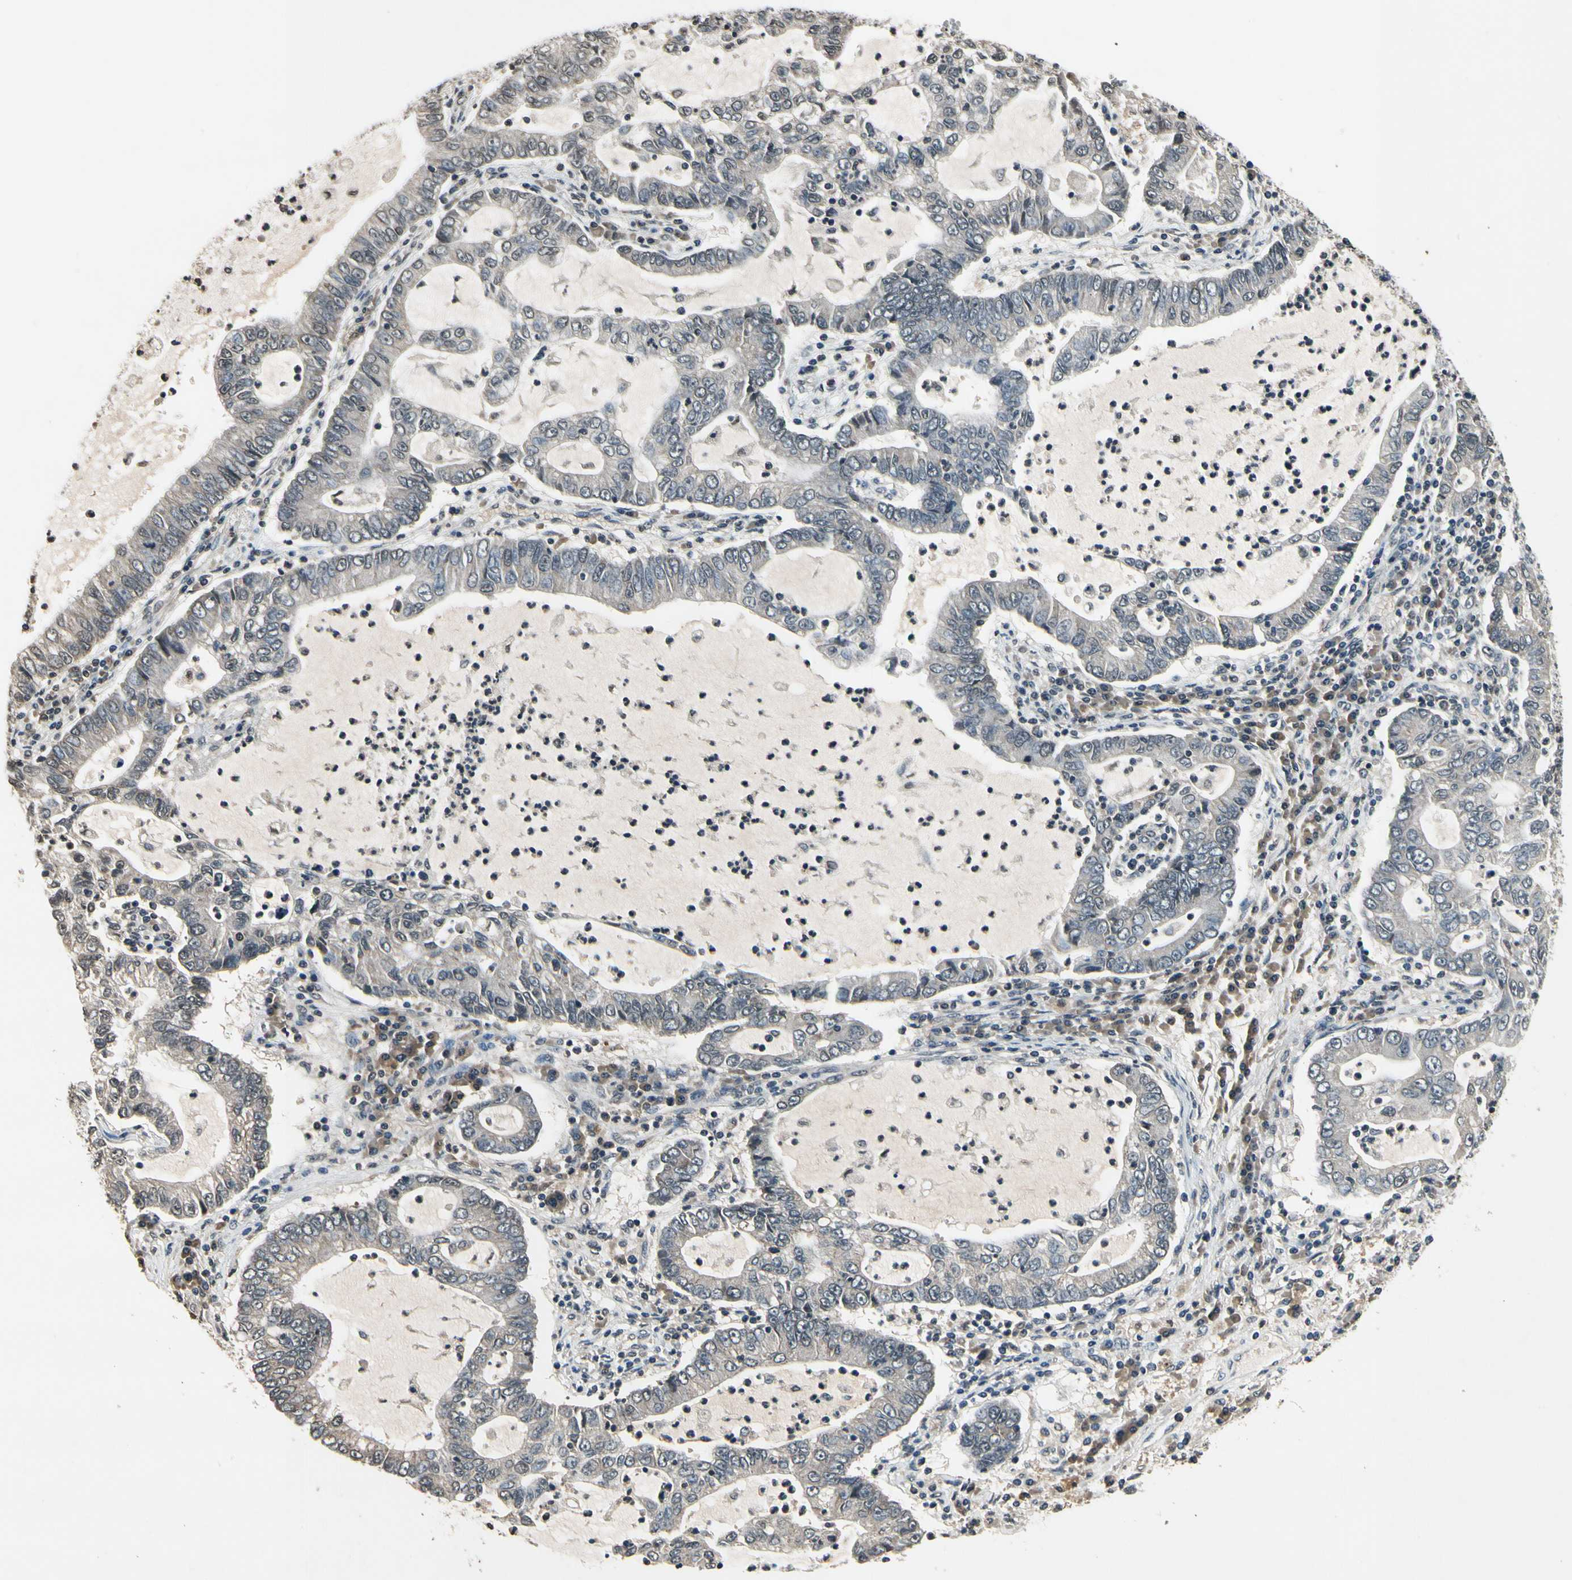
{"staining": {"intensity": "weak", "quantity": ">75%", "location": "cytoplasmic/membranous"}, "tissue": "lung cancer", "cell_type": "Tumor cells", "image_type": "cancer", "snomed": [{"axis": "morphology", "description": "Adenocarcinoma, NOS"}, {"axis": "topography", "description": "Lung"}], "caption": "Human lung cancer (adenocarcinoma) stained with a brown dye demonstrates weak cytoplasmic/membranous positive positivity in about >75% of tumor cells.", "gene": "GCLC", "patient": {"sex": "female", "age": 51}}